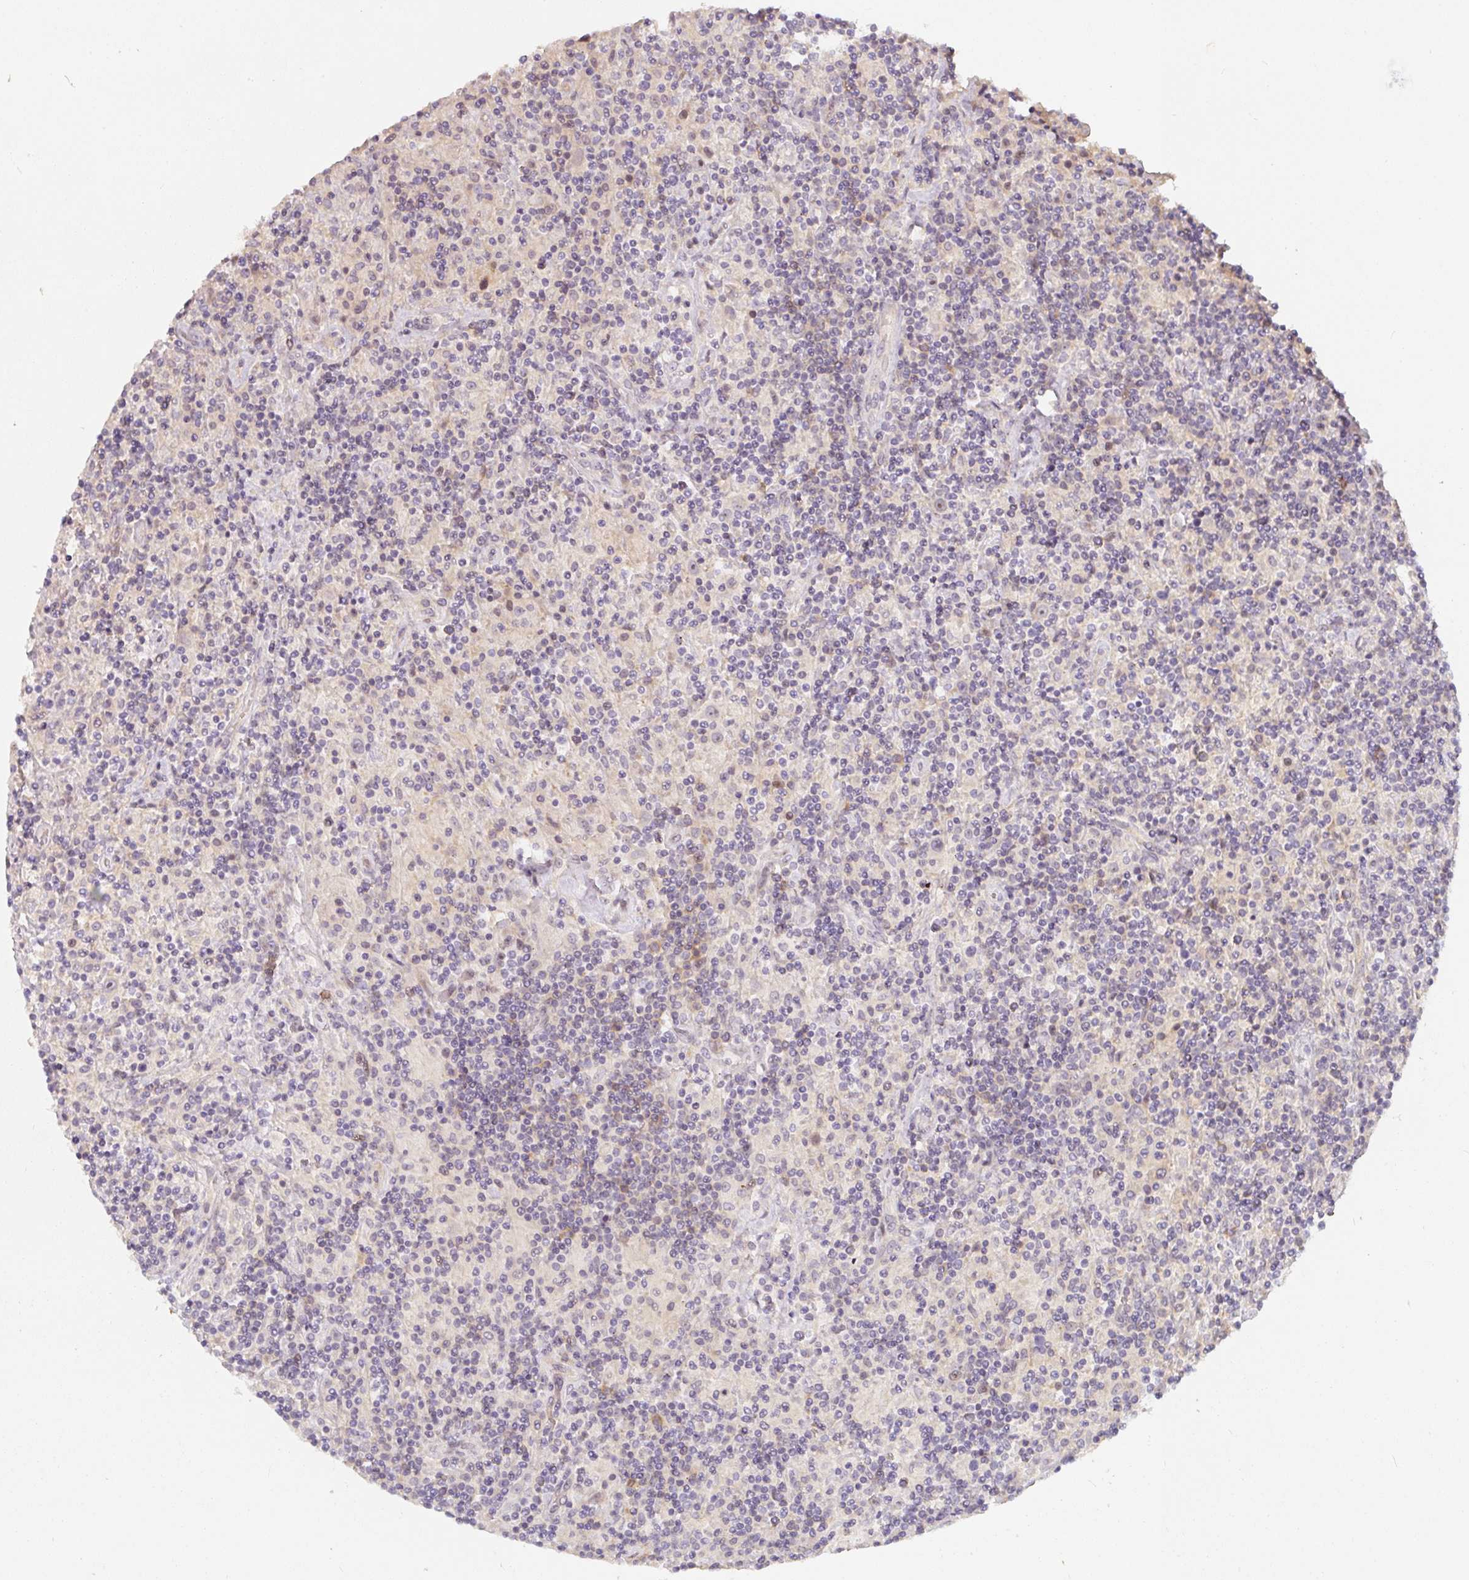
{"staining": {"intensity": "negative", "quantity": "none", "location": "none"}, "tissue": "lymphoma", "cell_type": "Tumor cells", "image_type": "cancer", "snomed": [{"axis": "morphology", "description": "Hodgkin's disease, NOS"}, {"axis": "topography", "description": "Lymph node"}], "caption": "The IHC histopathology image has no significant positivity in tumor cells of lymphoma tissue.", "gene": "PWWP3B", "patient": {"sex": "male", "age": 70}}